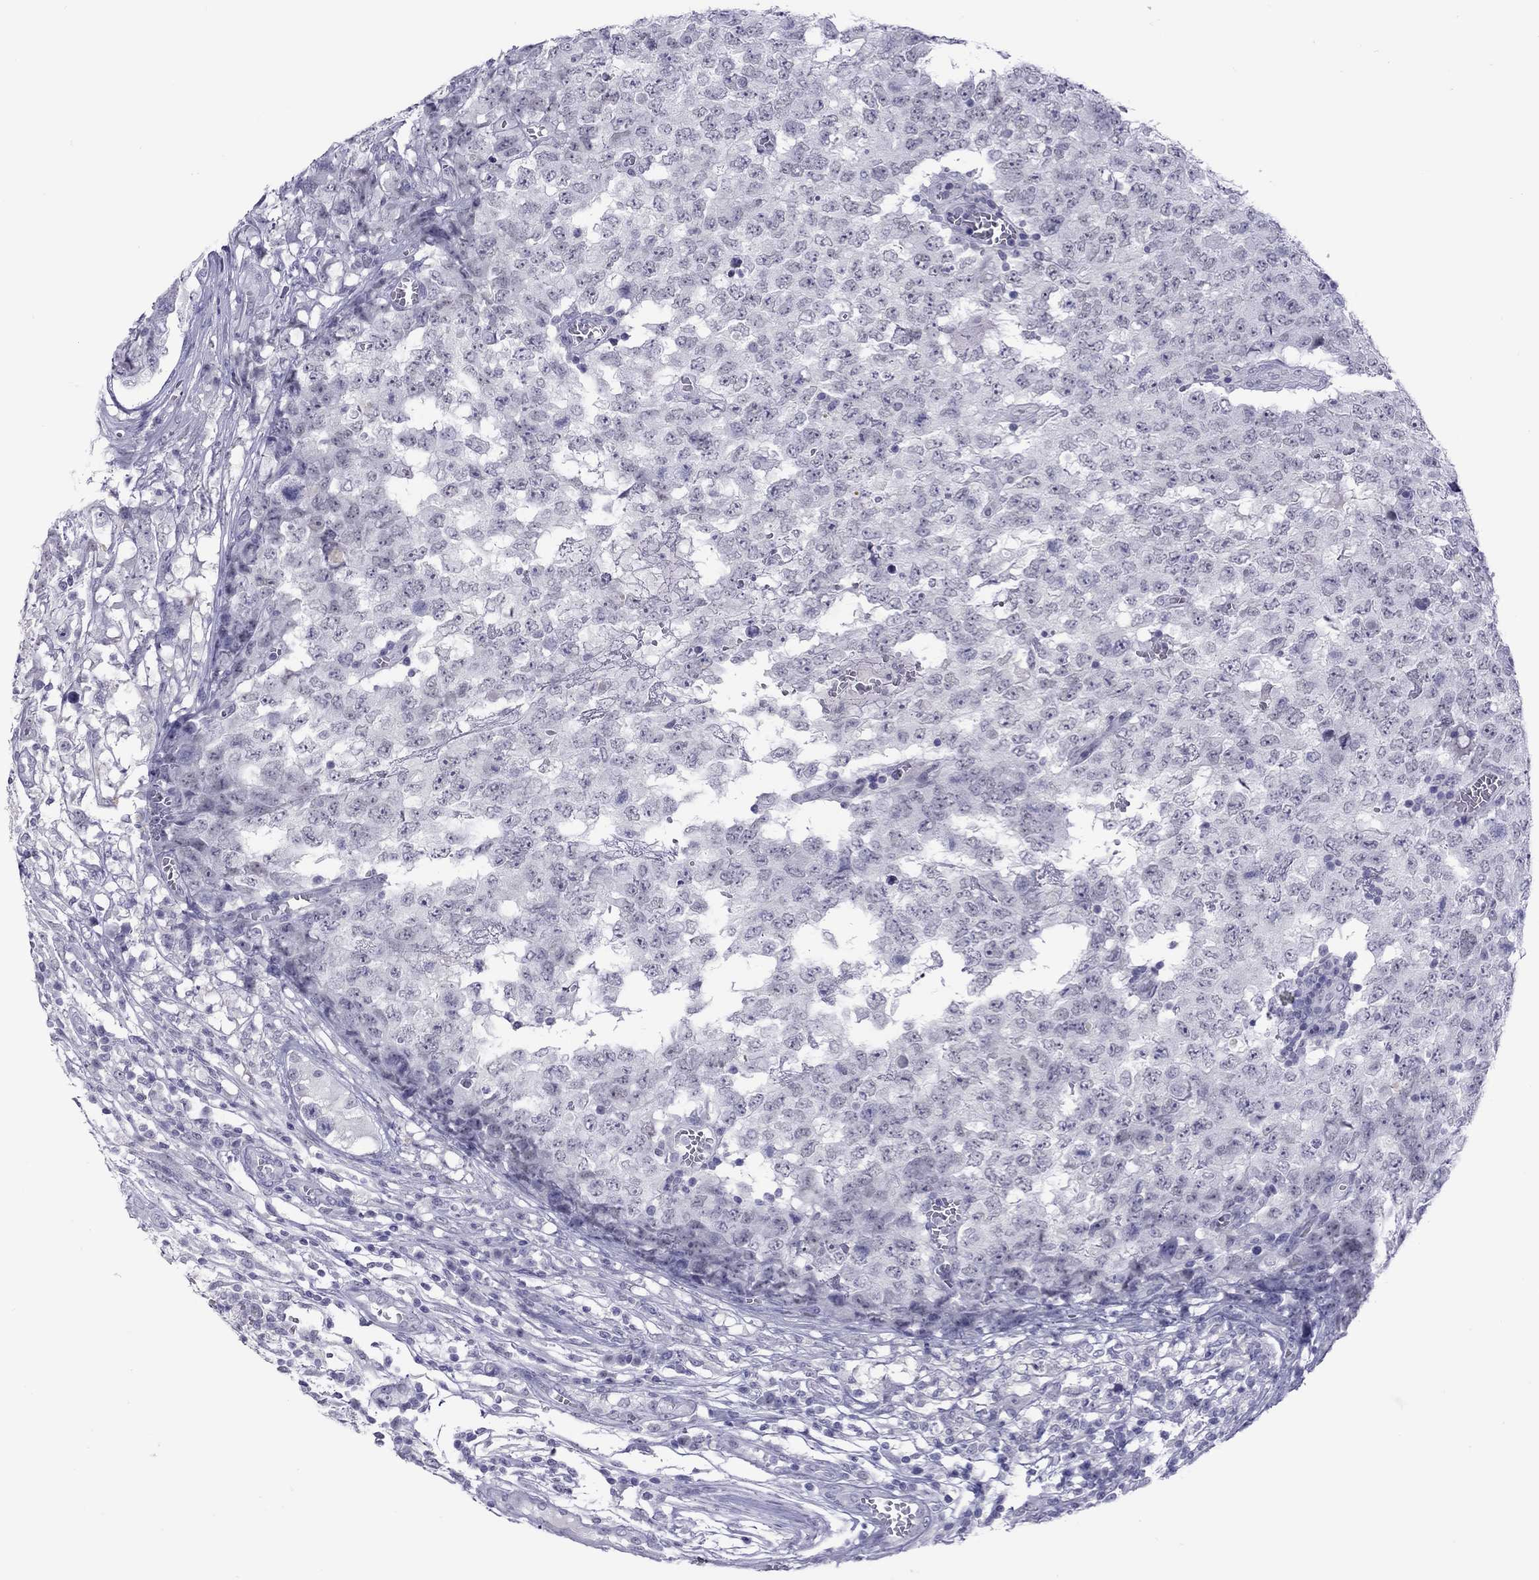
{"staining": {"intensity": "negative", "quantity": "none", "location": "none"}, "tissue": "testis cancer", "cell_type": "Tumor cells", "image_type": "cancer", "snomed": [{"axis": "morphology", "description": "Carcinoma, Embryonal, NOS"}, {"axis": "topography", "description": "Testis"}], "caption": "IHC image of neoplastic tissue: human embryonal carcinoma (testis) stained with DAB (3,3'-diaminobenzidine) displays no significant protein staining in tumor cells.", "gene": "CHRNB3", "patient": {"sex": "male", "age": 23}}